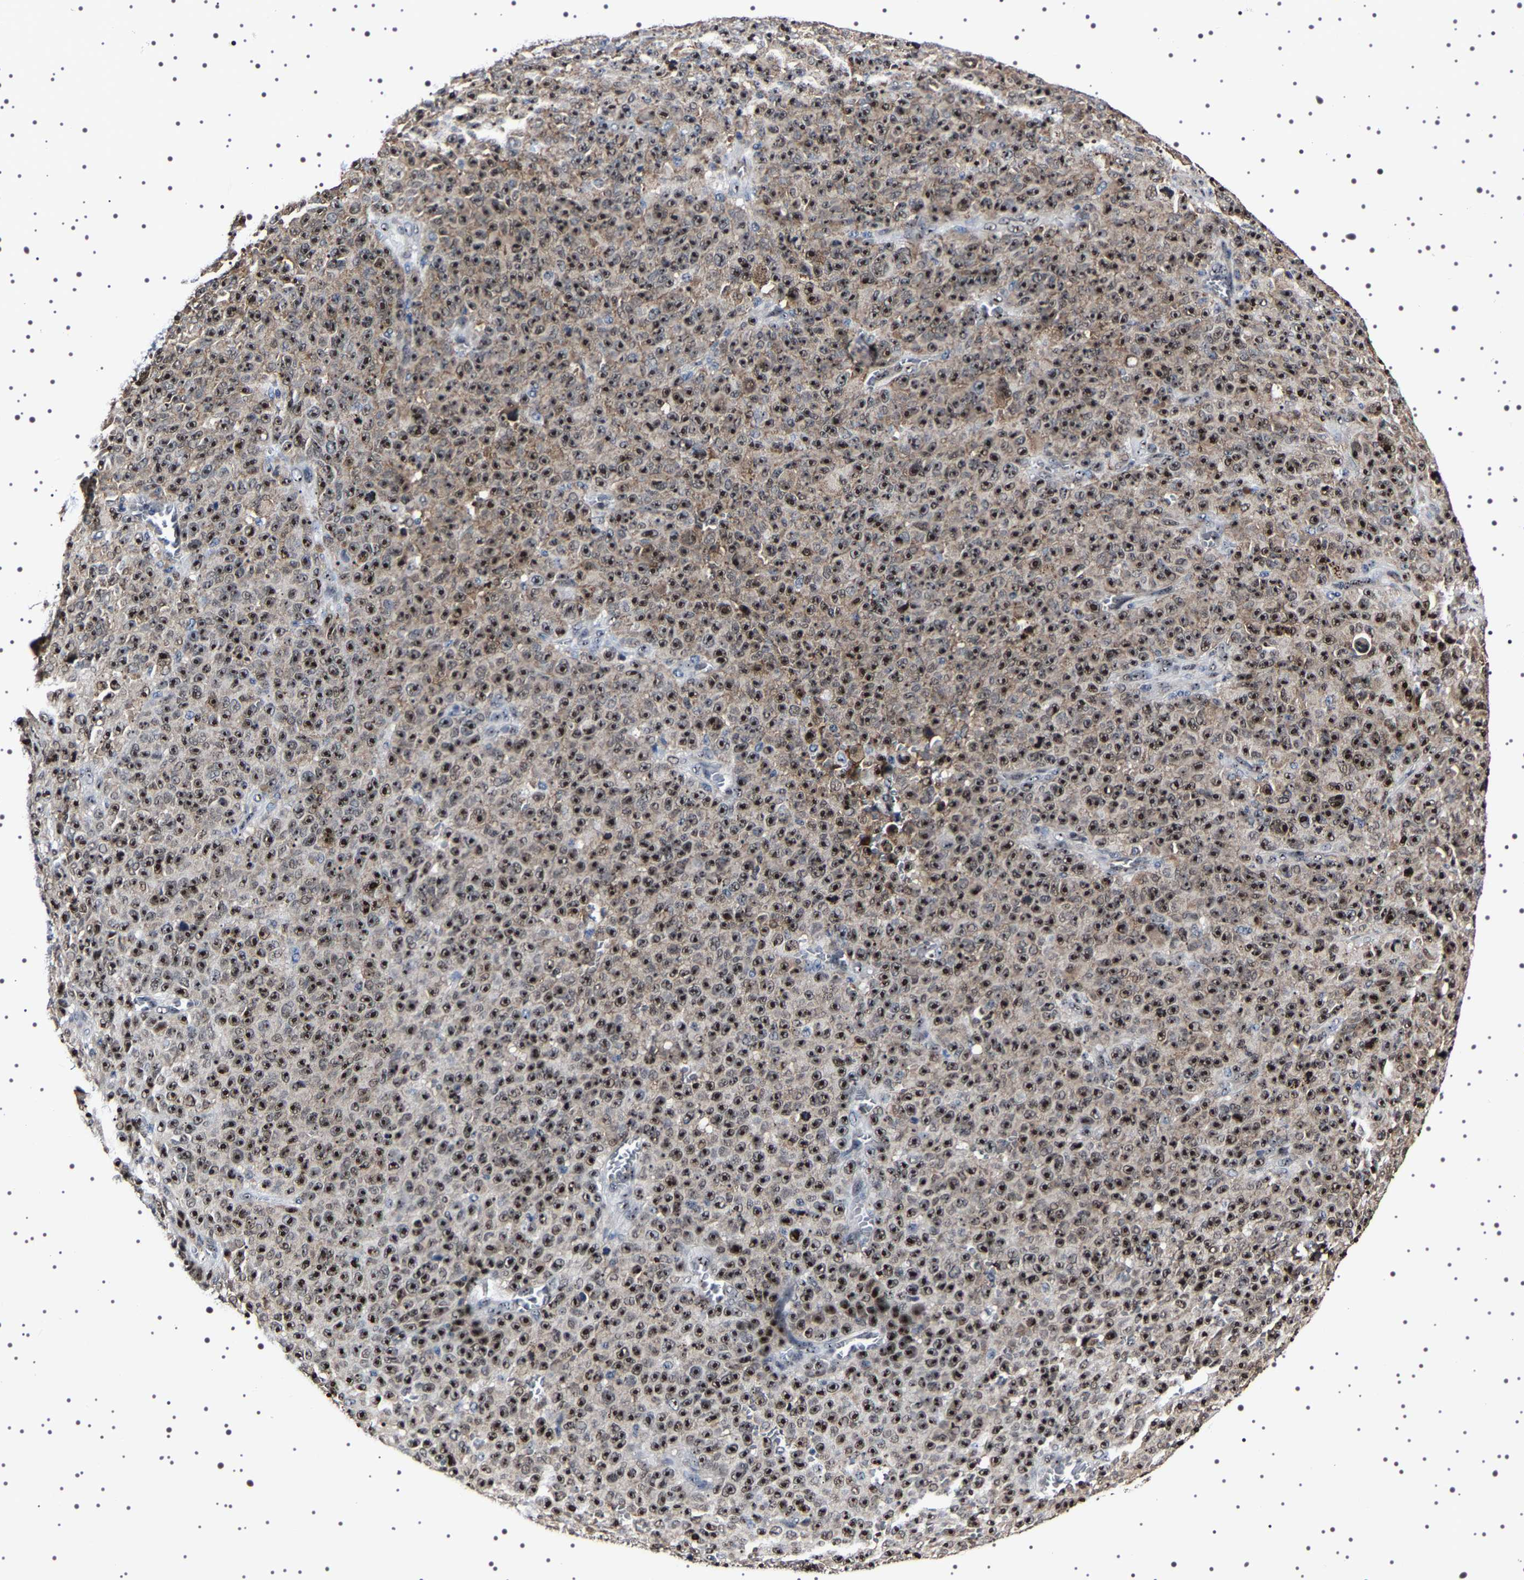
{"staining": {"intensity": "strong", "quantity": ">75%", "location": "cytoplasmic/membranous,nuclear"}, "tissue": "melanoma", "cell_type": "Tumor cells", "image_type": "cancer", "snomed": [{"axis": "morphology", "description": "Malignant melanoma, NOS"}, {"axis": "topography", "description": "Skin"}], "caption": "This image exhibits melanoma stained with immunohistochemistry (IHC) to label a protein in brown. The cytoplasmic/membranous and nuclear of tumor cells show strong positivity for the protein. Nuclei are counter-stained blue.", "gene": "GNL3", "patient": {"sex": "female", "age": 82}}